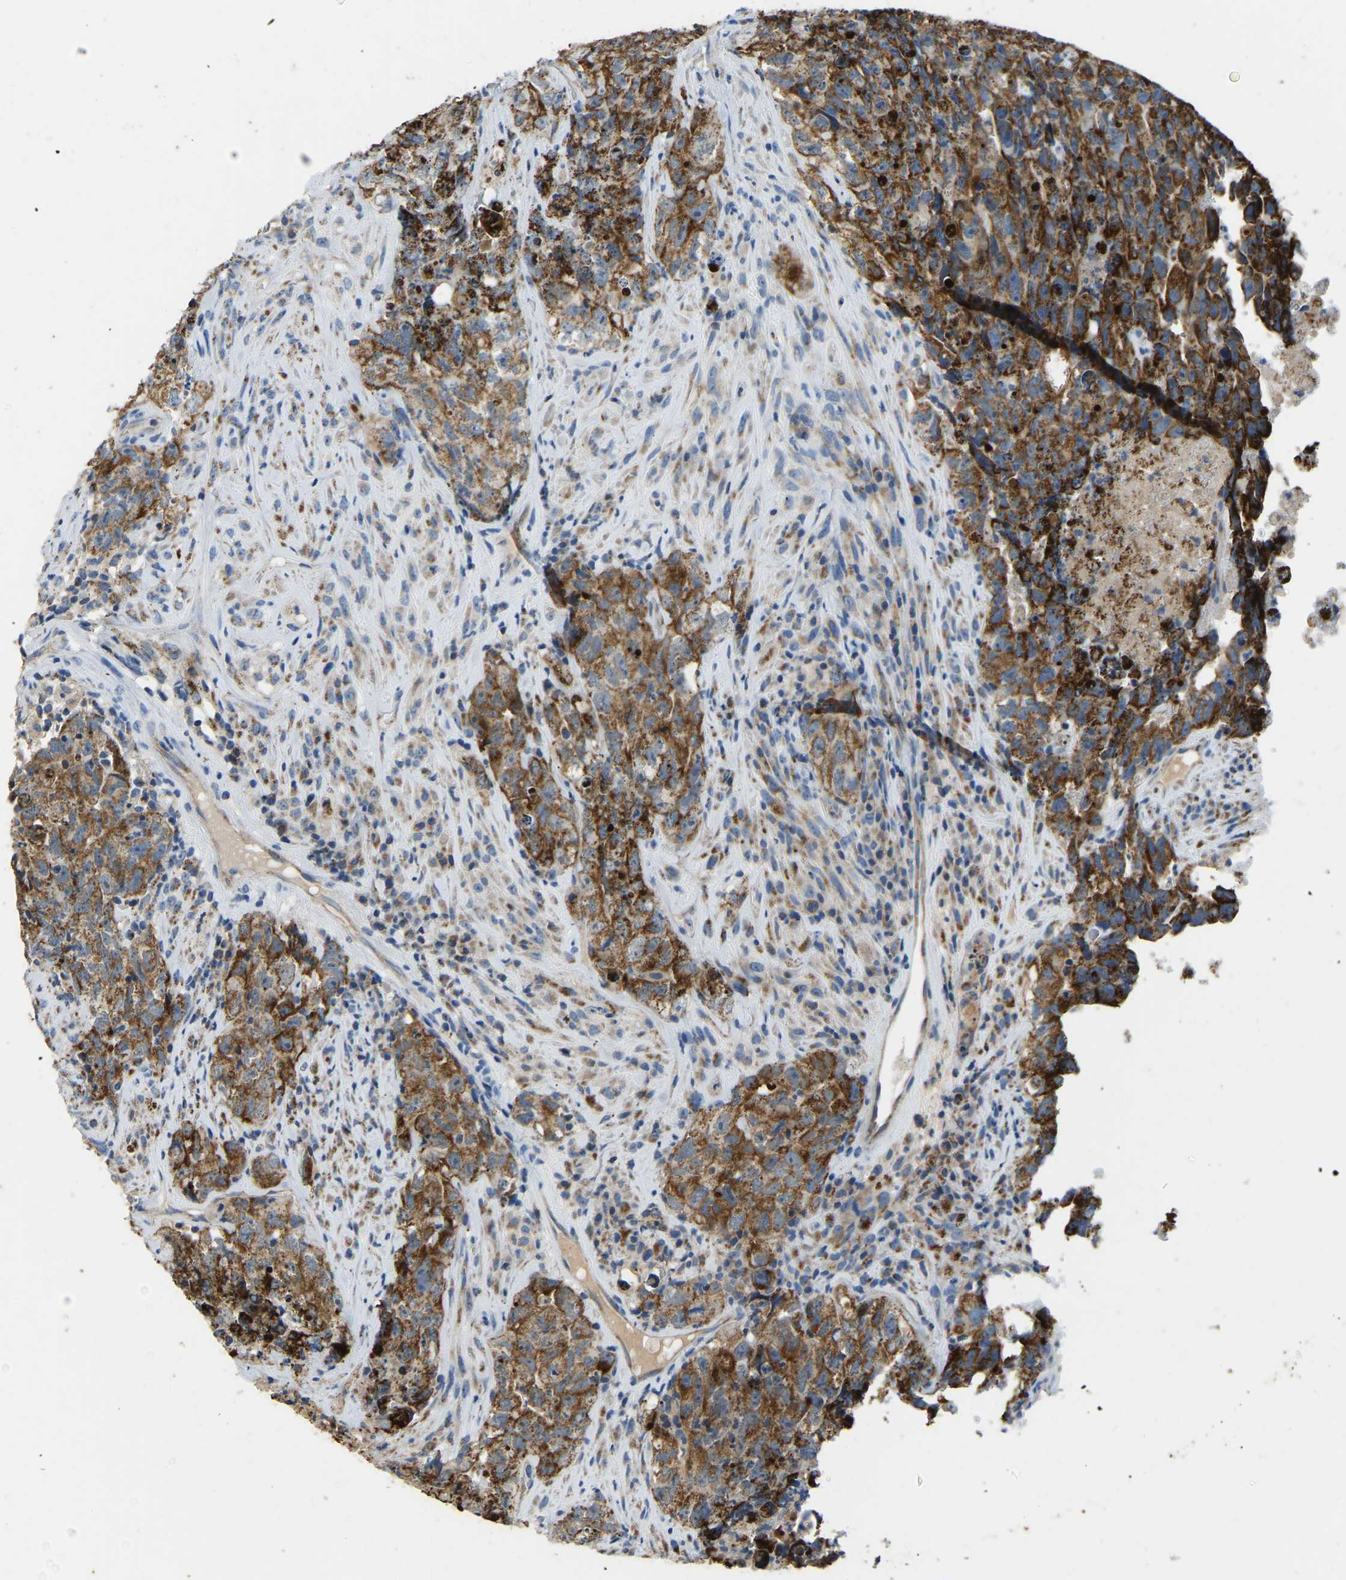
{"staining": {"intensity": "strong", "quantity": ">75%", "location": "cytoplasmic/membranous"}, "tissue": "testis cancer", "cell_type": "Tumor cells", "image_type": "cancer", "snomed": [{"axis": "morphology", "description": "Carcinoma, Embryonal, NOS"}, {"axis": "topography", "description": "Testis"}], "caption": "A high amount of strong cytoplasmic/membranous positivity is appreciated in approximately >75% of tumor cells in testis cancer (embryonal carcinoma) tissue. (IHC, brightfield microscopy, high magnification).", "gene": "ZNF200", "patient": {"sex": "male", "age": 32}}